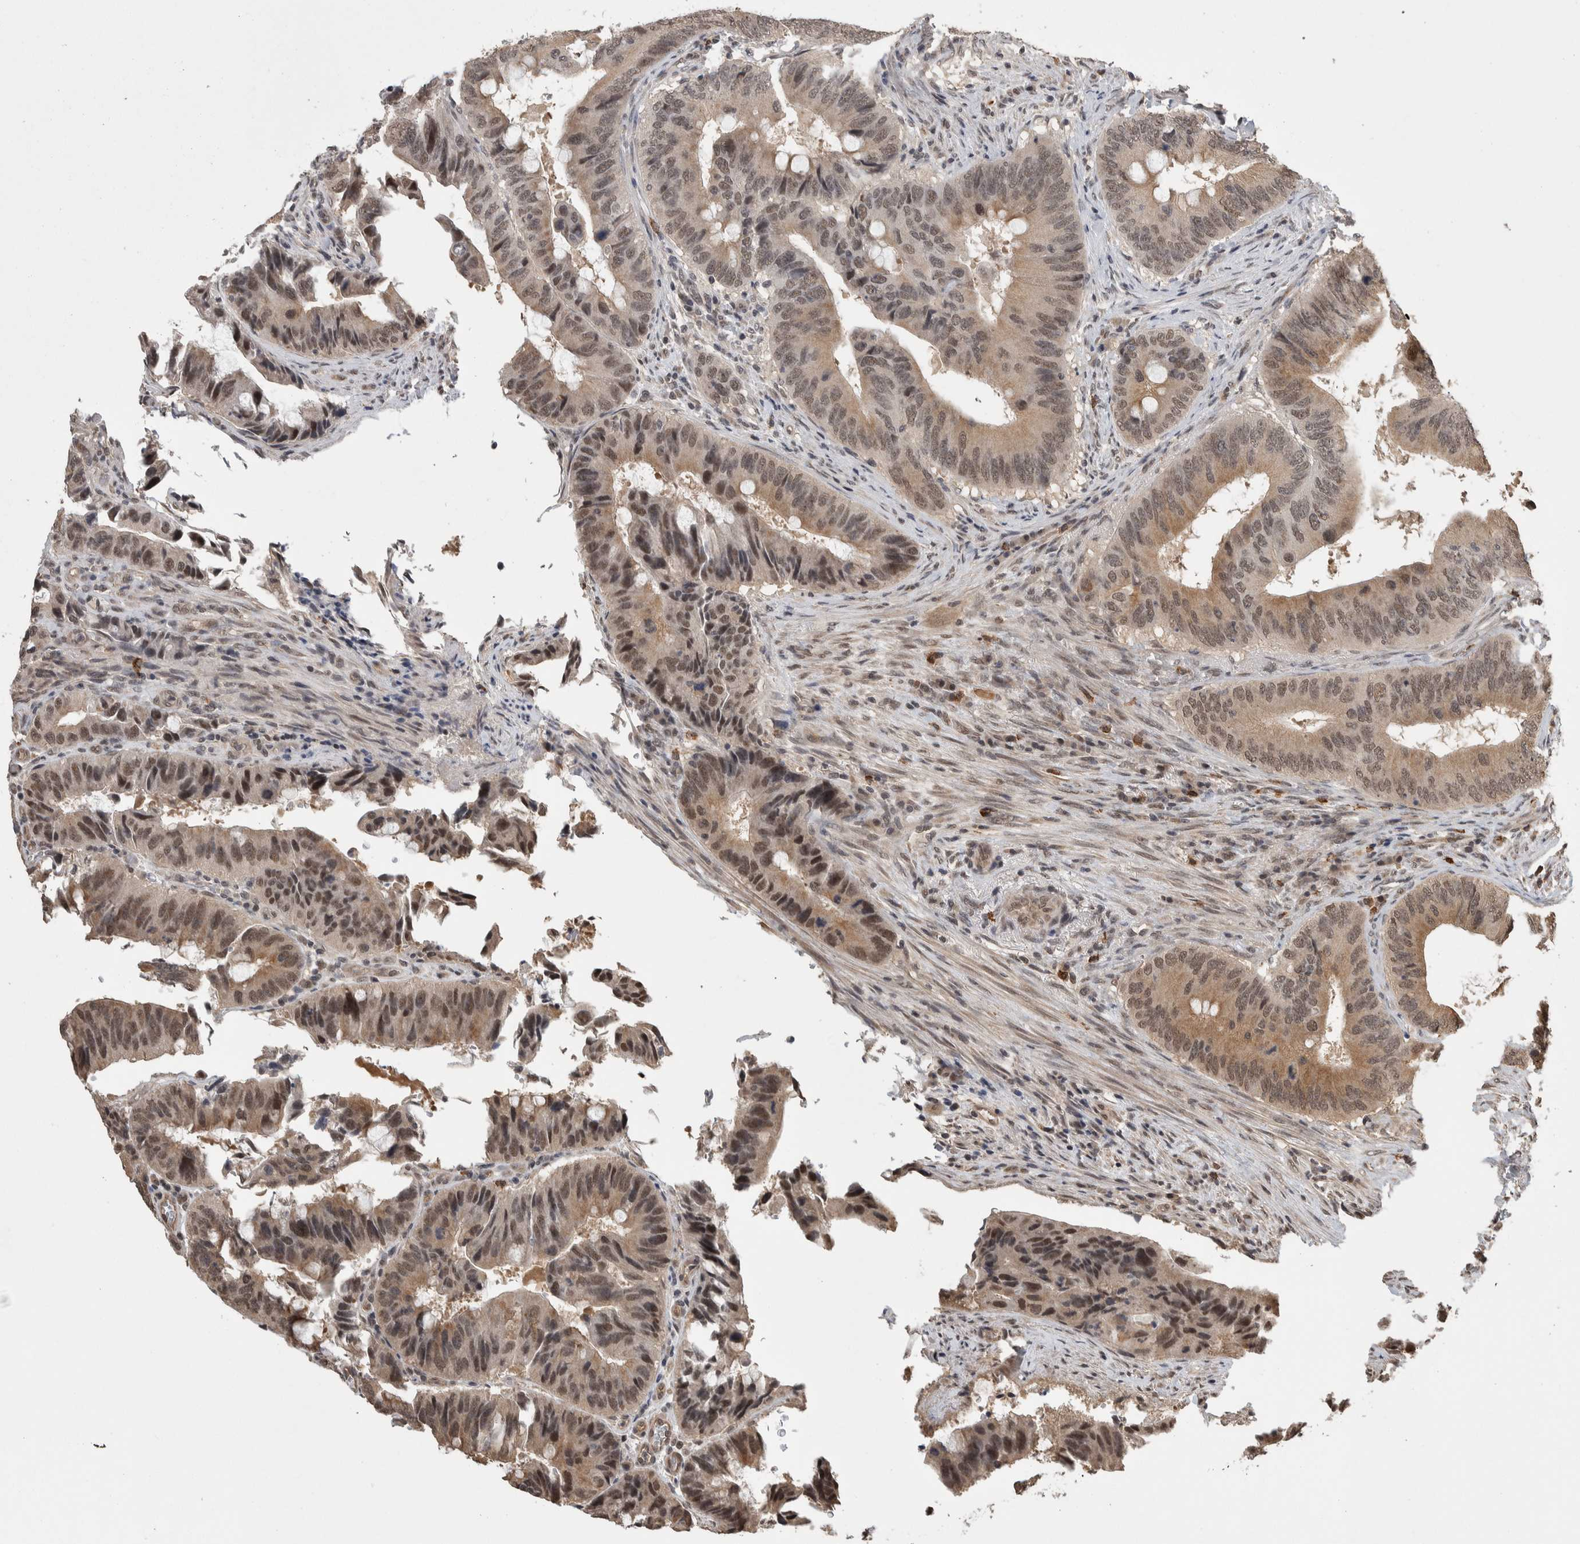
{"staining": {"intensity": "moderate", "quantity": "25%-75%", "location": "nuclear"}, "tissue": "colorectal cancer", "cell_type": "Tumor cells", "image_type": "cancer", "snomed": [{"axis": "morphology", "description": "Adenocarcinoma, NOS"}, {"axis": "topography", "description": "Colon"}], "caption": "Tumor cells show medium levels of moderate nuclear staining in about 25%-75% of cells in colorectal cancer.", "gene": "ZNF592", "patient": {"sex": "male", "age": 71}}